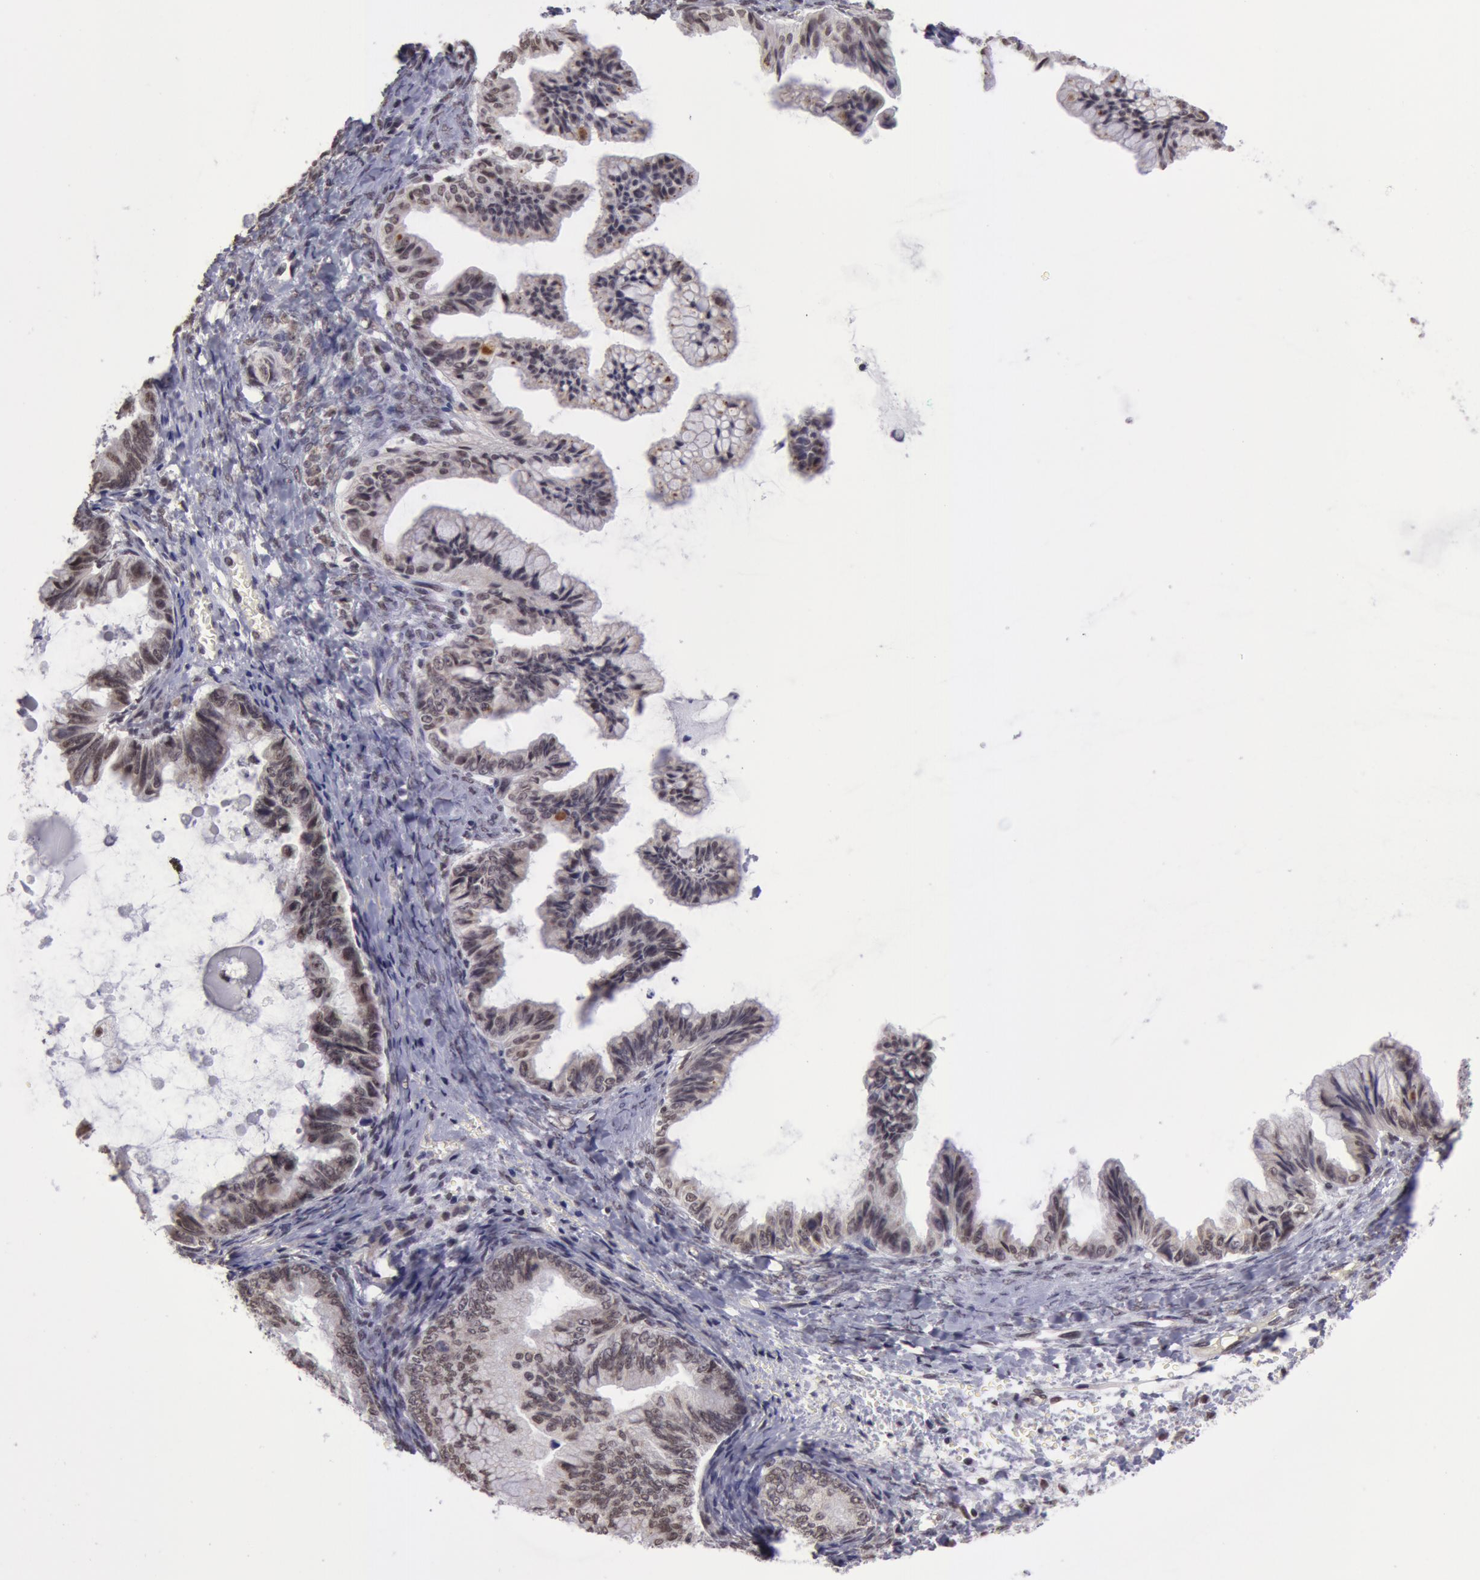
{"staining": {"intensity": "negative", "quantity": "none", "location": "none"}, "tissue": "ovarian cancer", "cell_type": "Tumor cells", "image_type": "cancer", "snomed": [{"axis": "morphology", "description": "Cystadenocarcinoma, mucinous, NOS"}, {"axis": "topography", "description": "Ovary"}], "caption": "A photomicrograph of human ovarian cancer is negative for staining in tumor cells.", "gene": "VRTN", "patient": {"sex": "female", "age": 36}}